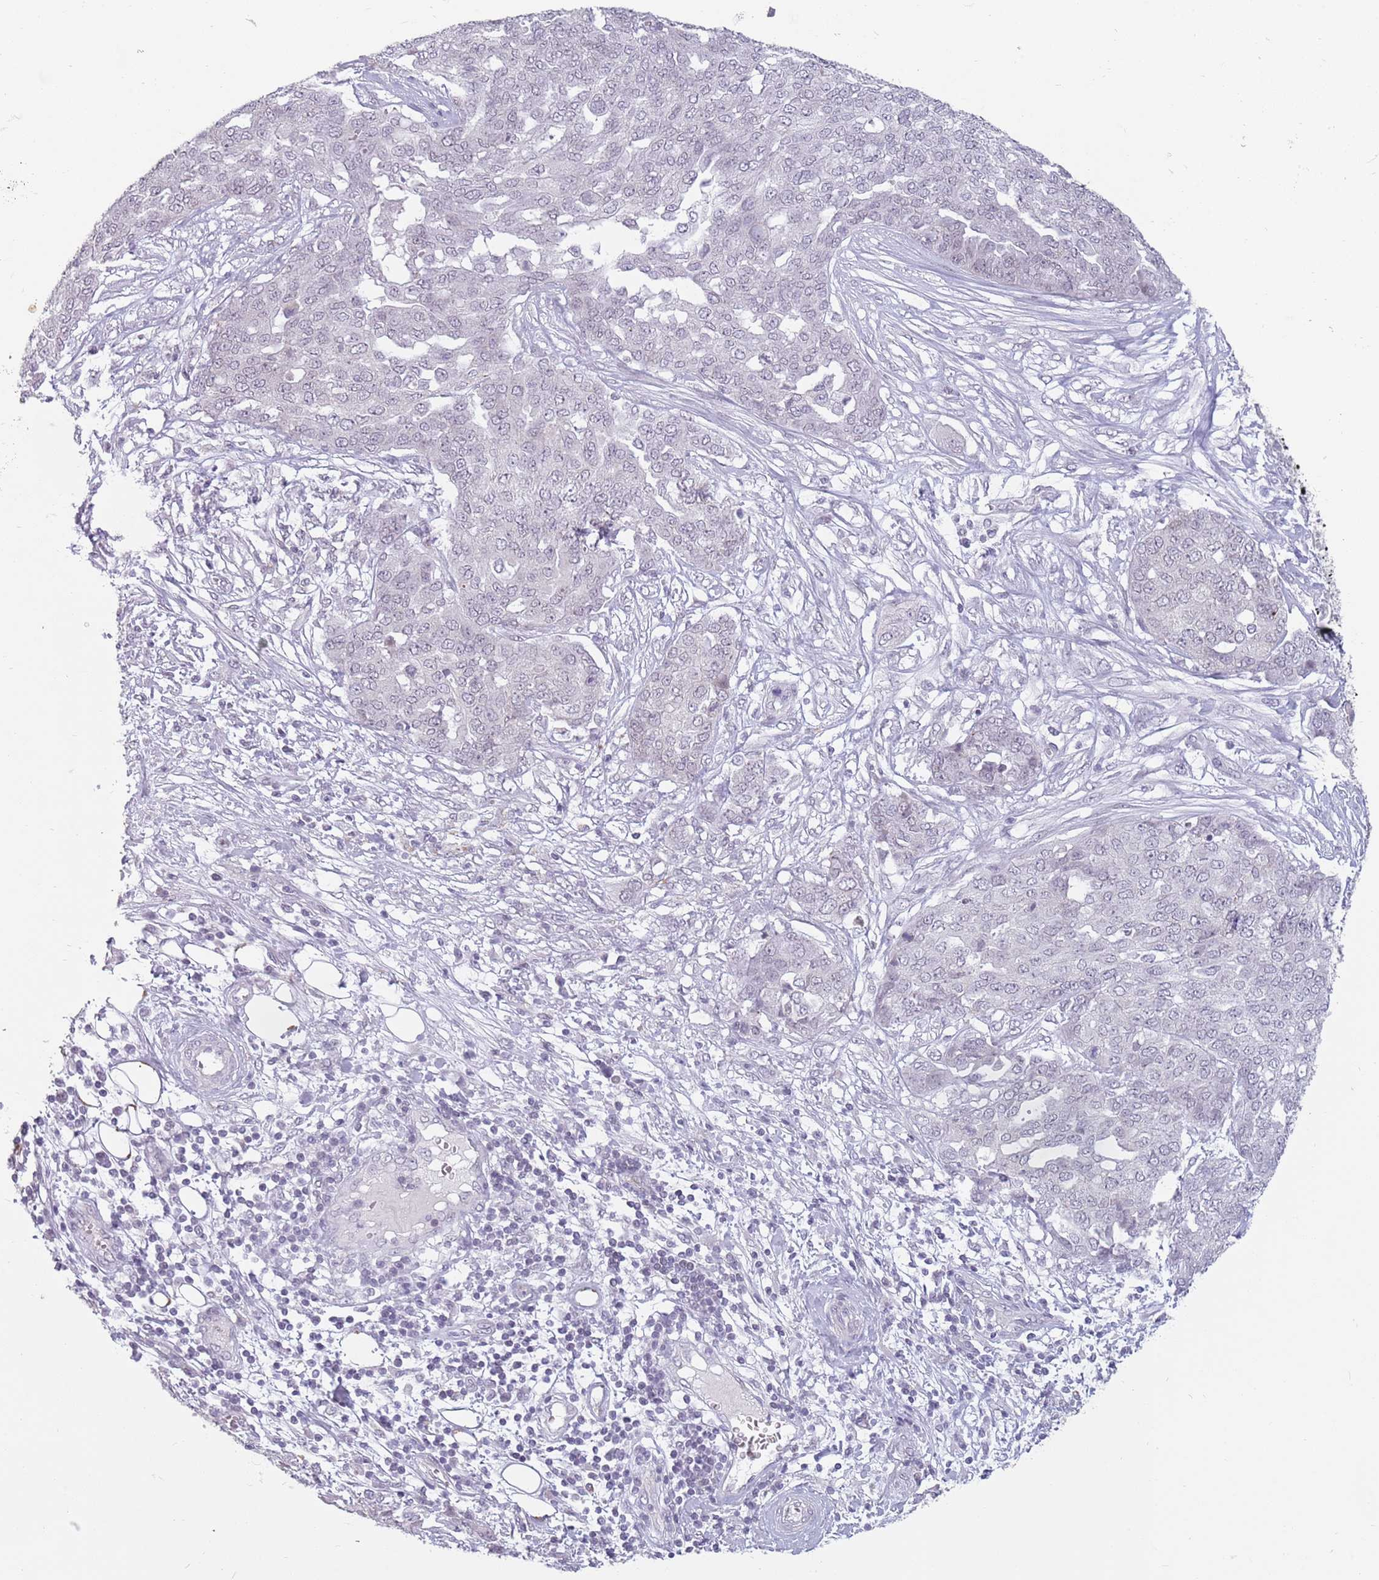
{"staining": {"intensity": "negative", "quantity": "none", "location": "none"}, "tissue": "ovarian cancer", "cell_type": "Tumor cells", "image_type": "cancer", "snomed": [{"axis": "morphology", "description": "Cystadenocarcinoma, serous, NOS"}, {"axis": "topography", "description": "Soft tissue"}, {"axis": "topography", "description": "Ovary"}], "caption": "Immunohistochemistry (IHC) of serous cystadenocarcinoma (ovarian) displays no staining in tumor cells. (Brightfield microscopy of DAB immunohistochemistry at high magnification).", "gene": "ZNF574", "patient": {"sex": "female", "age": 57}}